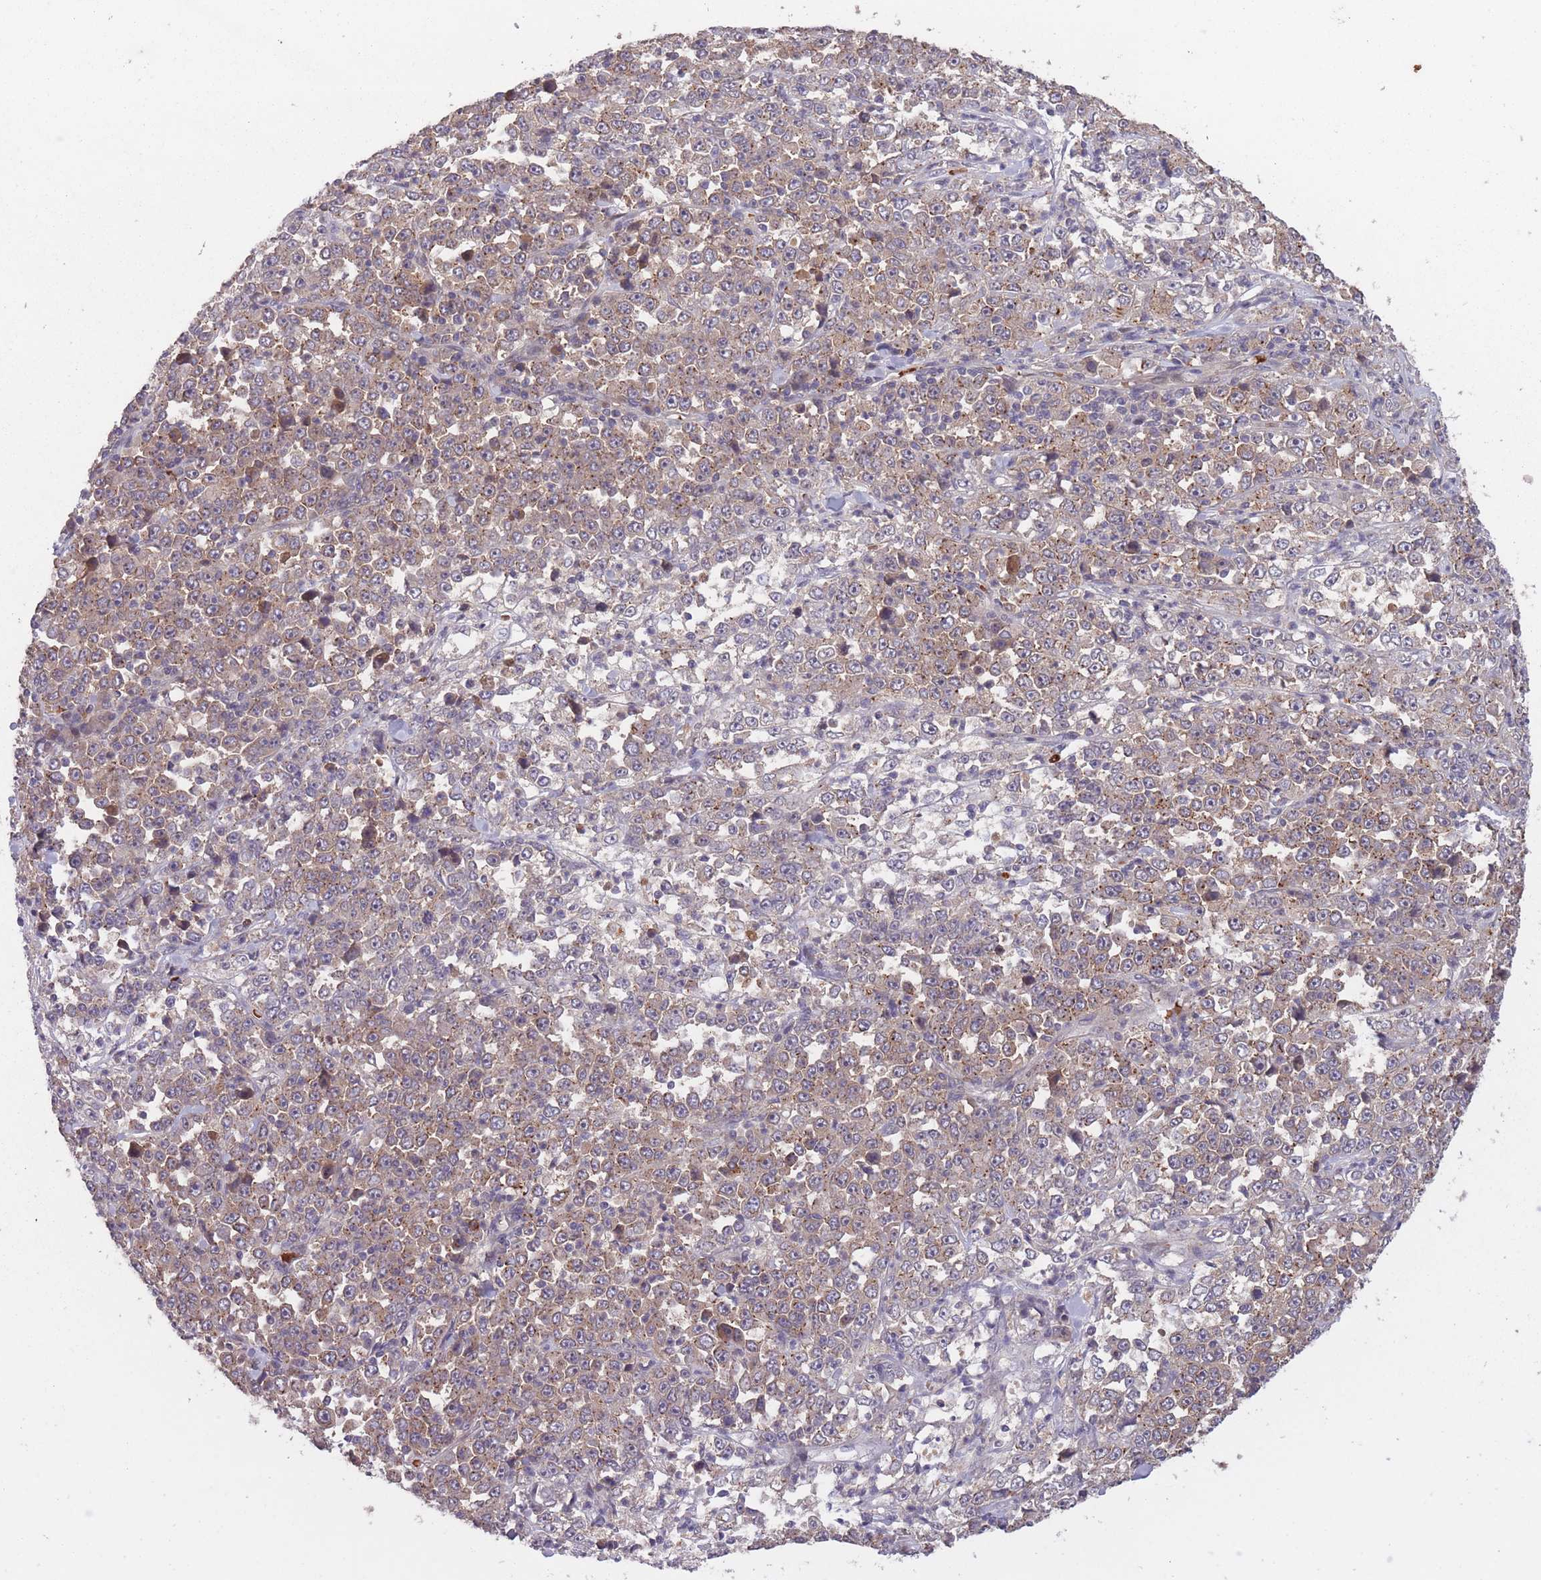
{"staining": {"intensity": "moderate", "quantity": ">75%", "location": "cytoplasmic/membranous"}, "tissue": "stomach cancer", "cell_type": "Tumor cells", "image_type": "cancer", "snomed": [{"axis": "morphology", "description": "Normal tissue, NOS"}, {"axis": "morphology", "description": "Adenocarcinoma, NOS"}, {"axis": "topography", "description": "Stomach, upper"}, {"axis": "topography", "description": "Stomach"}], "caption": "Immunohistochemical staining of human stomach cancer reveals moderate cytoplasmic/membranous protein positivity in about >75% of tumor cells.", "gene": "SECTM1", "patient": {"sex": "male", "age": 59}}